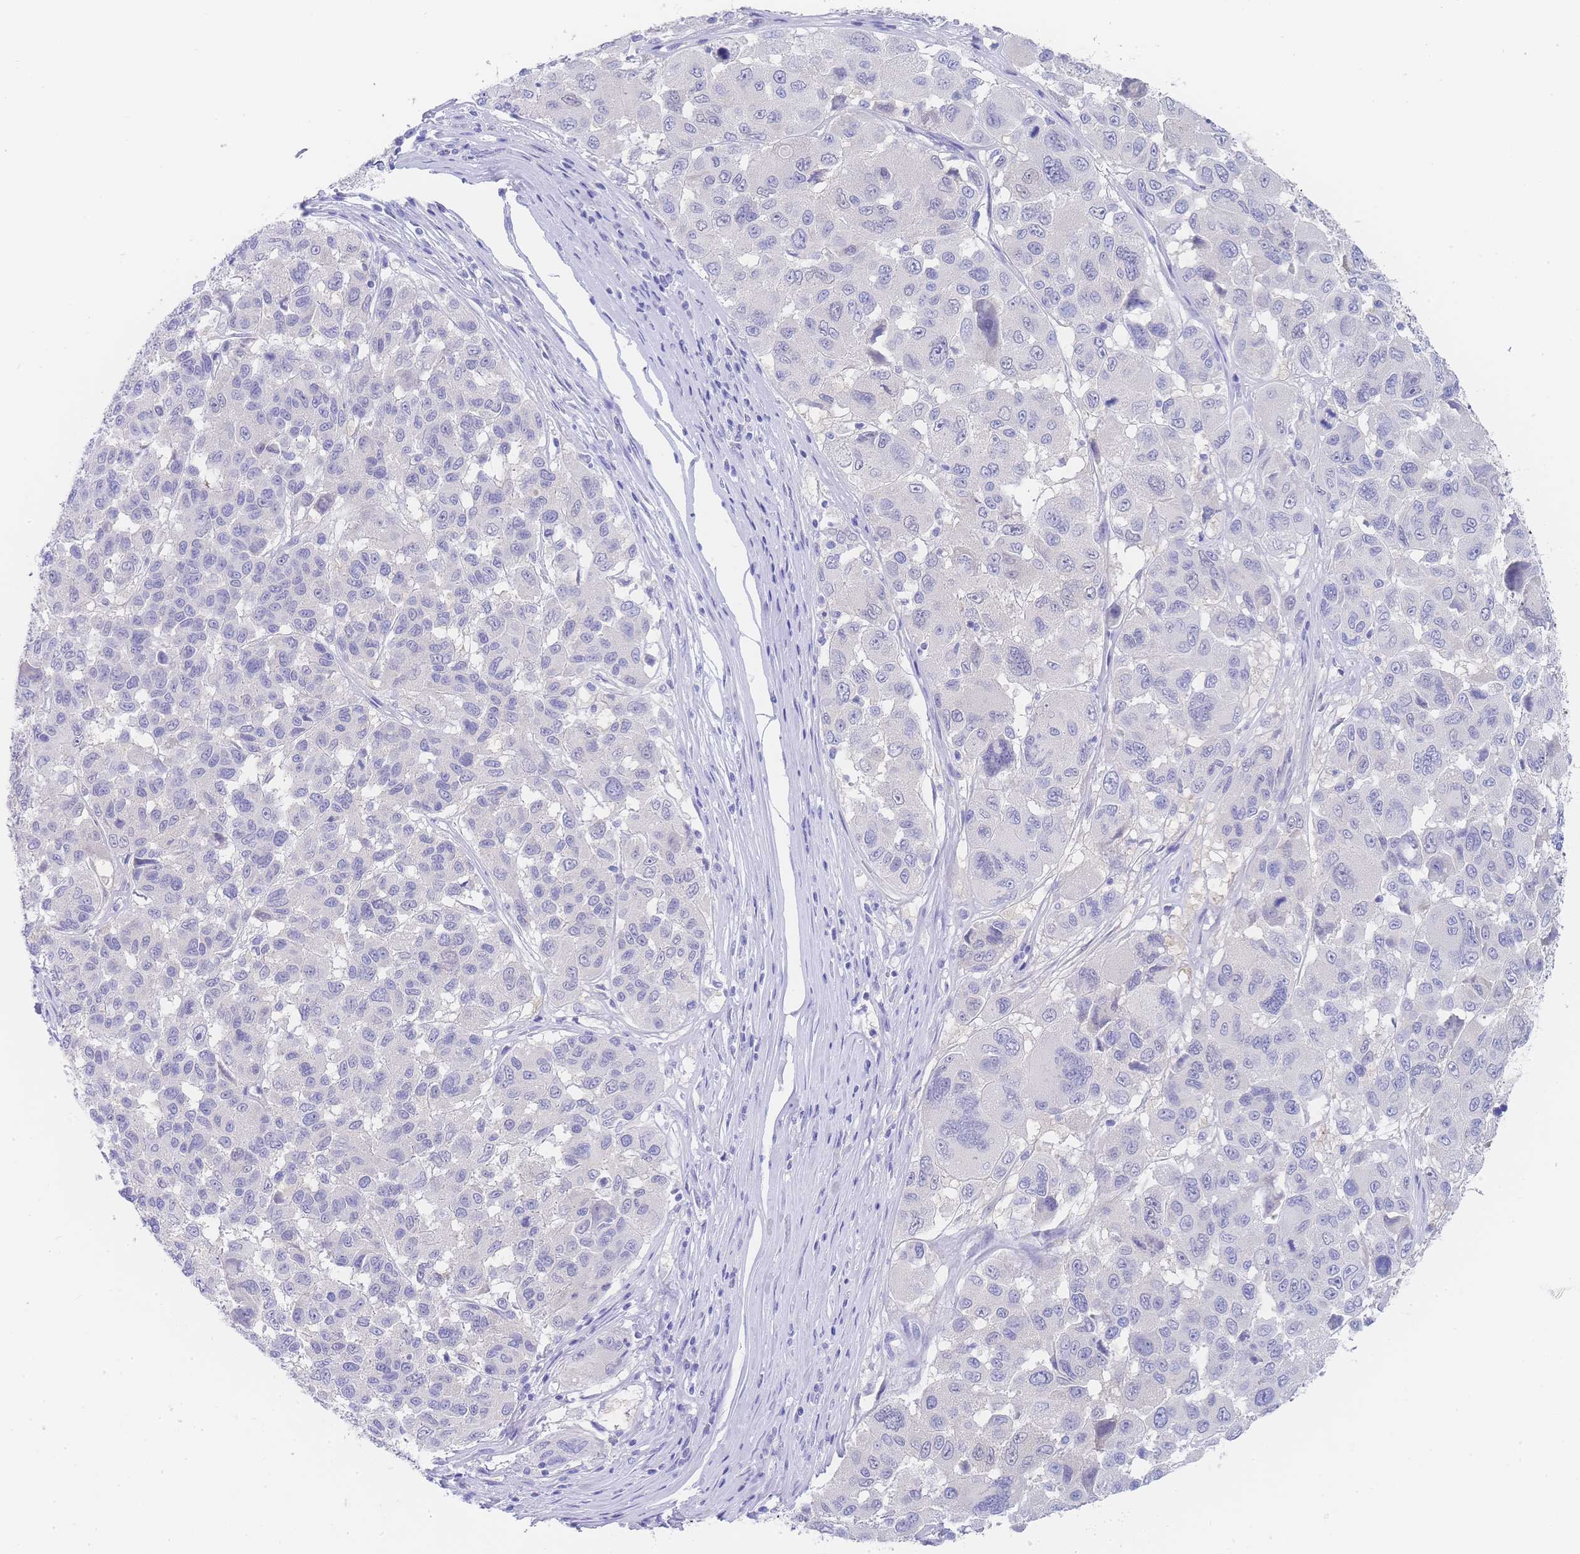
{"staining": {"intensity": "negative", "quantity": "none", "location": "none"}, "tissue": "melanoma", "cell_type": "Tumor cells", "image_type": "cancer", "snomed": [{"axis": "morphology", "description": "Malignant melanoma, NOS"}, {"axis": "topography", "description": "Skin"}], "caption": "This is an immunohistochemistry micrograph of melanoma. There is no staining in tumor cells.", "gene": "LZTFL1", "patient": {"sex": "female", "age": 66}}